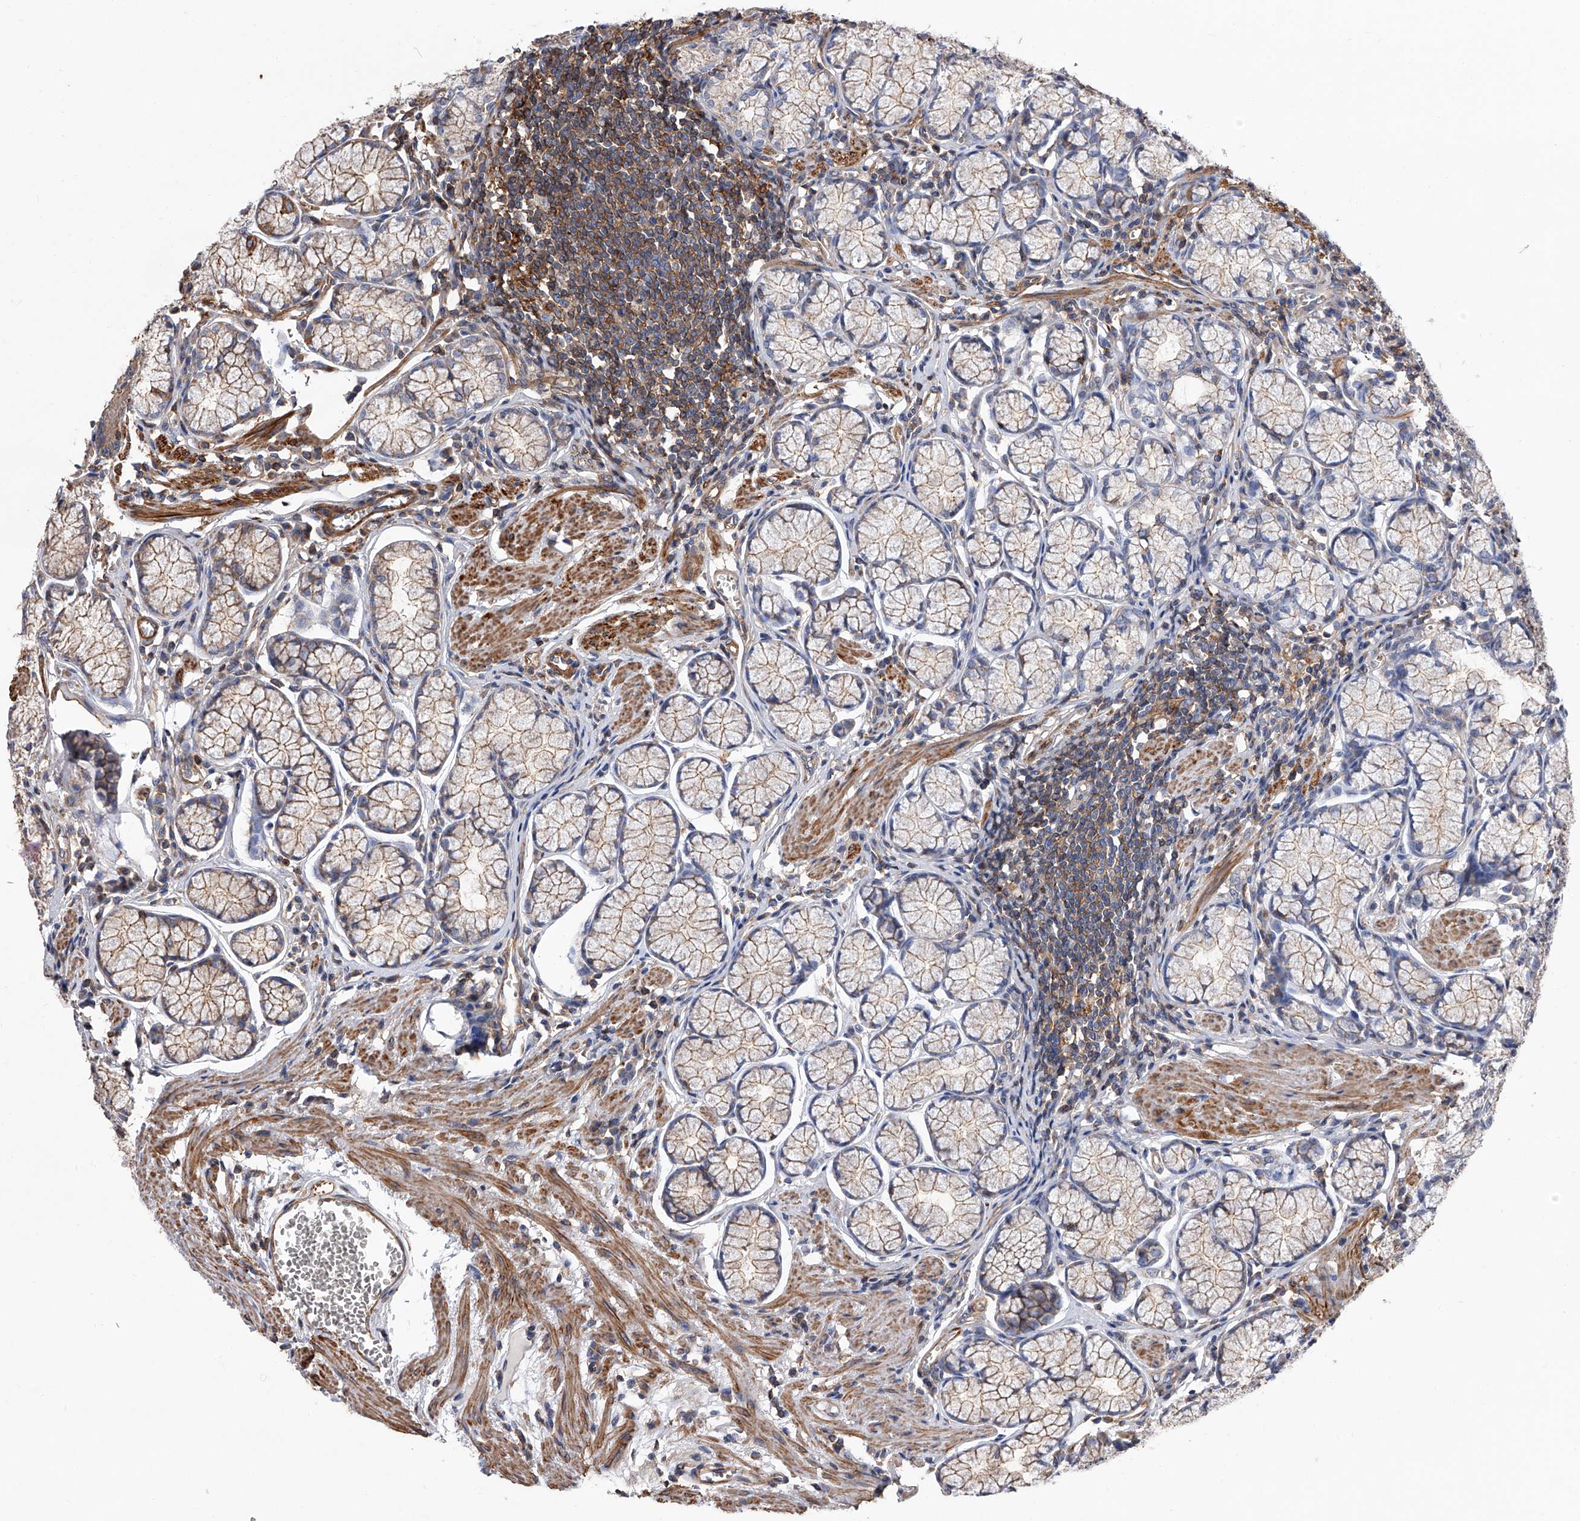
{"staining": {"intensity": "moderate", "quantity": "25%-75%", "location": "cytoplasmic/membranous"}, "tissue": "stomach", "cell_type": "Glandular cells", "image_type": "normal", "snomed": [{"axis": "morphology", "description": "Normal tissue, NOS"}, {"axis": "topography", "description": "Stomach"}], "caption": "Protein analysis of benign stomach reveals moderate cytoplasmic/membranous staining in about 25%-75% of glandular cells.", "gene": "PISD", "patient": {"sex": "male", "age": 55}}